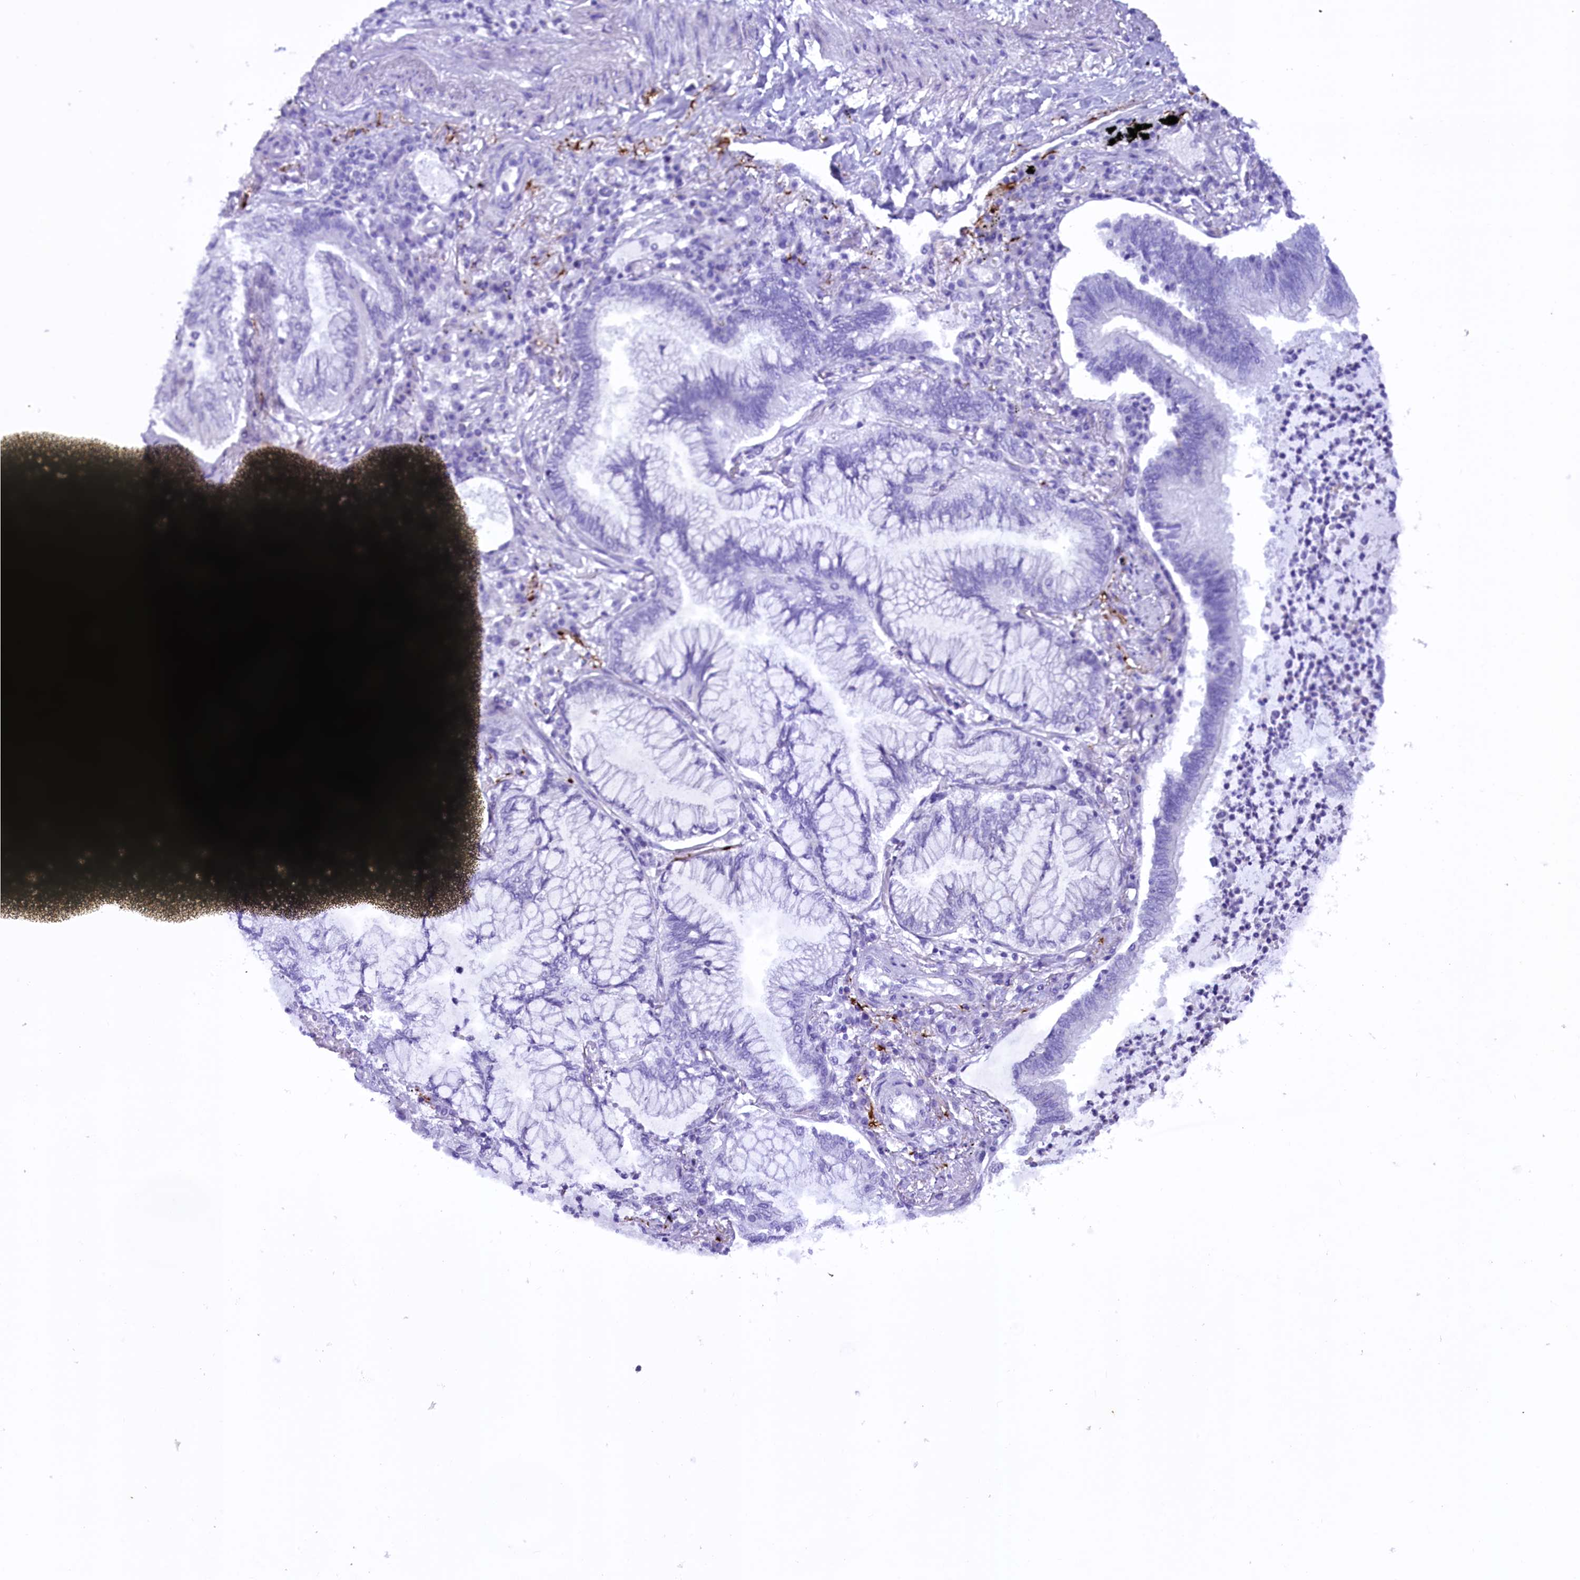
{"staining": {"intensity": "negative", "quantity": "none", "location": "none"}, "tissue": "lung cancer", "cell_type": "Tumor cells", "image_type": "cancer", "snomed": [{"axis": "morphology", "description": "Adenocarcinoma, NOS"}, {"axis": "topography", "description": "Lung"}], "caption": "Immunohistochemistry (IHC) image of human adenocarcinoma (lung) stained for a protein (brown), which demonstrates no staining in tumor cells. Brightfield microscopy of immunohistochemistry (IHC) stained with DAB (brown) and hematoxylin (blue), captured at high magnification.", "gene": "RPS6KB1", "patient": {"sex": "female", "age": 70}}